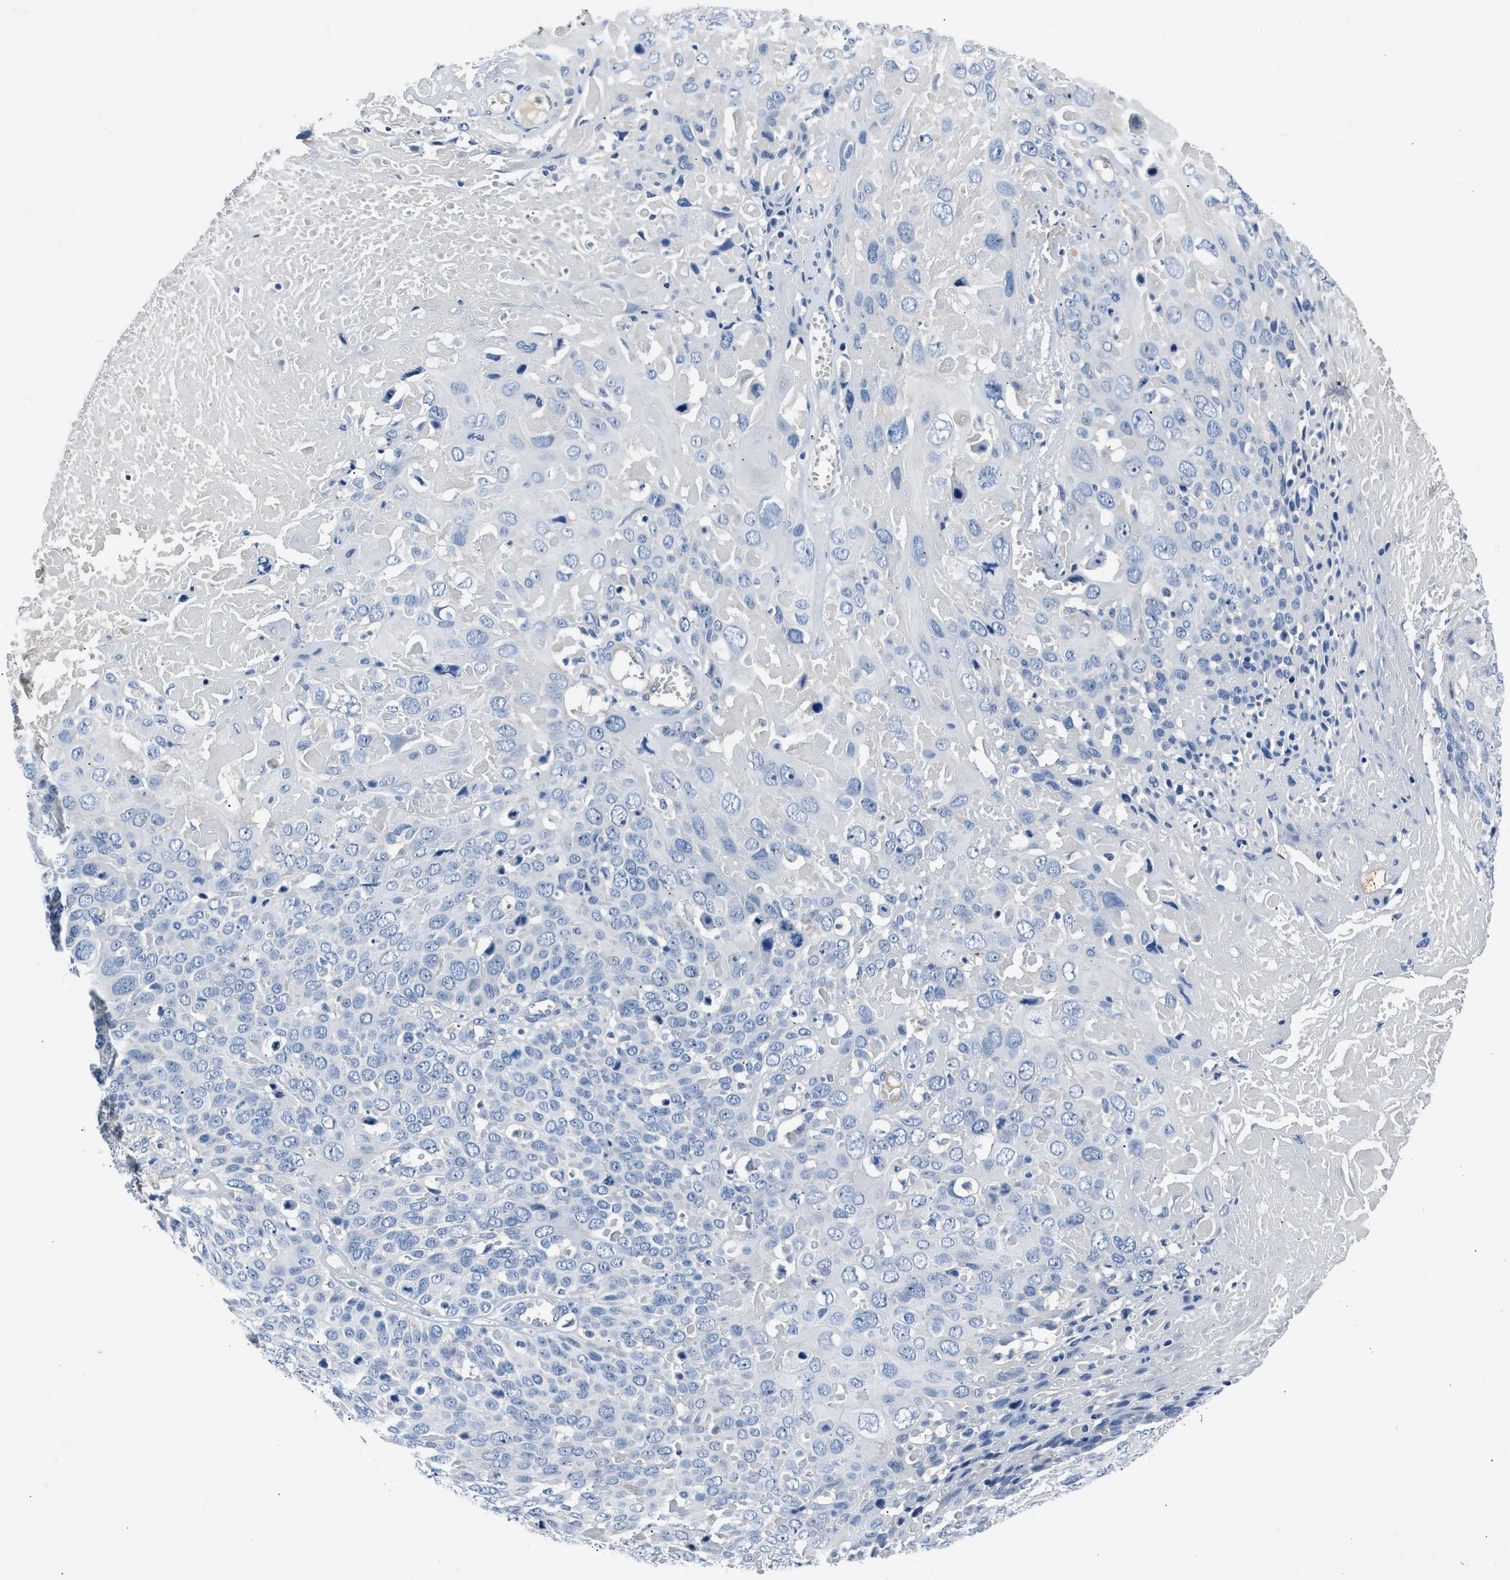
{"staining": {"intensity": "negative", "quantity": "none", "location": "none"}, "tissue": "cervical cancer", "cell_type": "Tumor cells", "image_type": "cancer", "snomed": [{"axis": "morphology", "description": "Squamous cell carcinoma, NOS"}, {"axis": "topography", "description": "Cervix"}], "caption": "Immunohistochemistry (IHC) photomicrograph of neoplastic tissue: human cervical cancer stained with DAB demonstrates no significant protein staining in tumor cells.", "gene": "DNAAF5", "patient": {"sex": "female", "age": 74}}